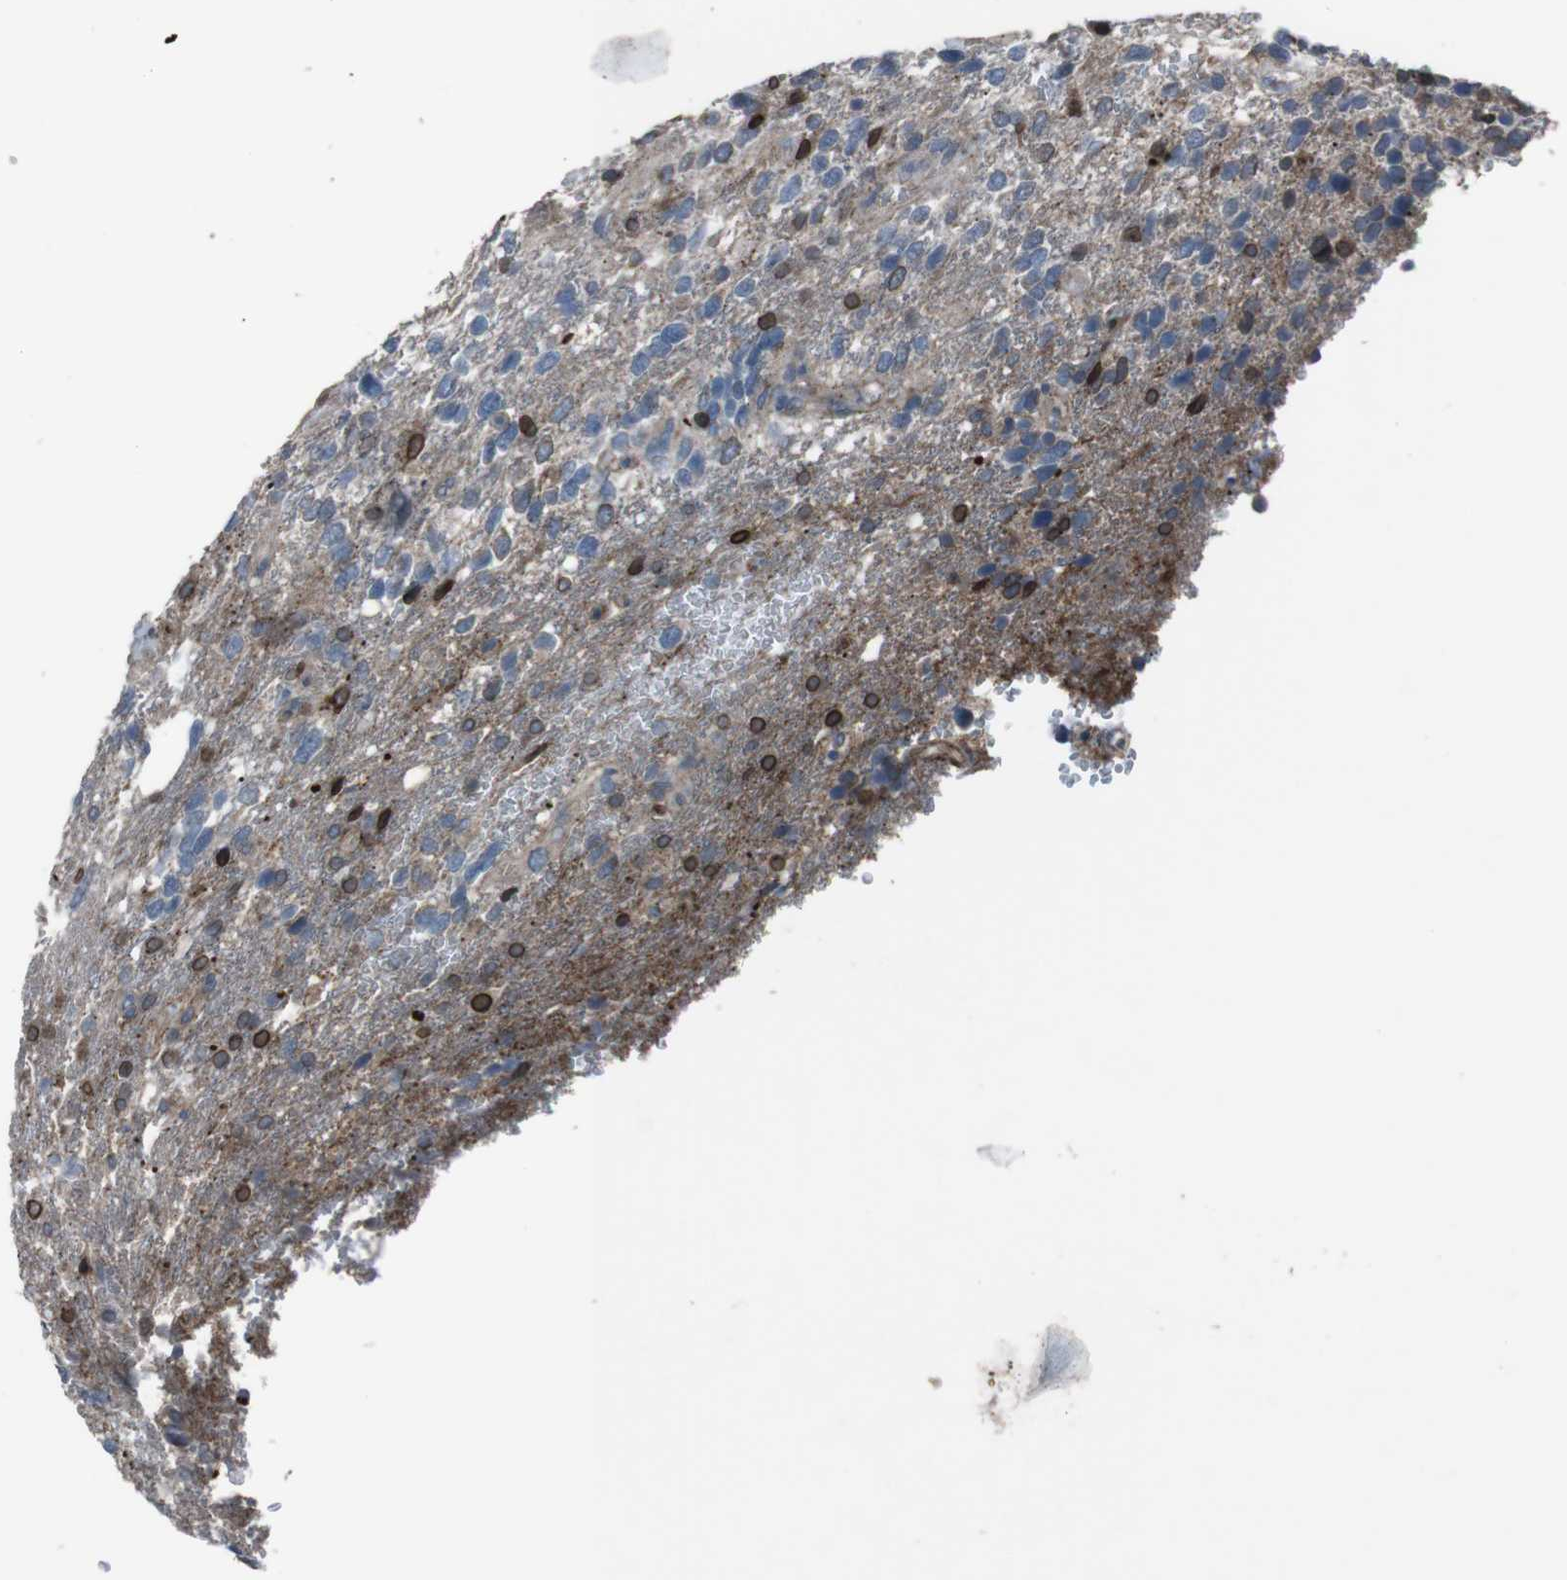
{"staining": {"intensity": "moderate", "quantity": "25%-75%", "location": "cytoplasmic/membranous,nuclear"}, "tissue": "glioma", "cell_type": "Tumor cells", "image_type": "cancer", "snomed": [{"axis": "morphology", "description": "Glioma, malignant, High grade"}, {"axis": "topography", "description": "Brain"}], "caption": "This is an image of immunohistochemistry staining of malignant glioma (high-grade), which shows moderate expression in the cytoplasmic/membranous and nuclear of tumor cells.", "gene": "EFNA5", "patient": {"sex": "female", "age": 58}}